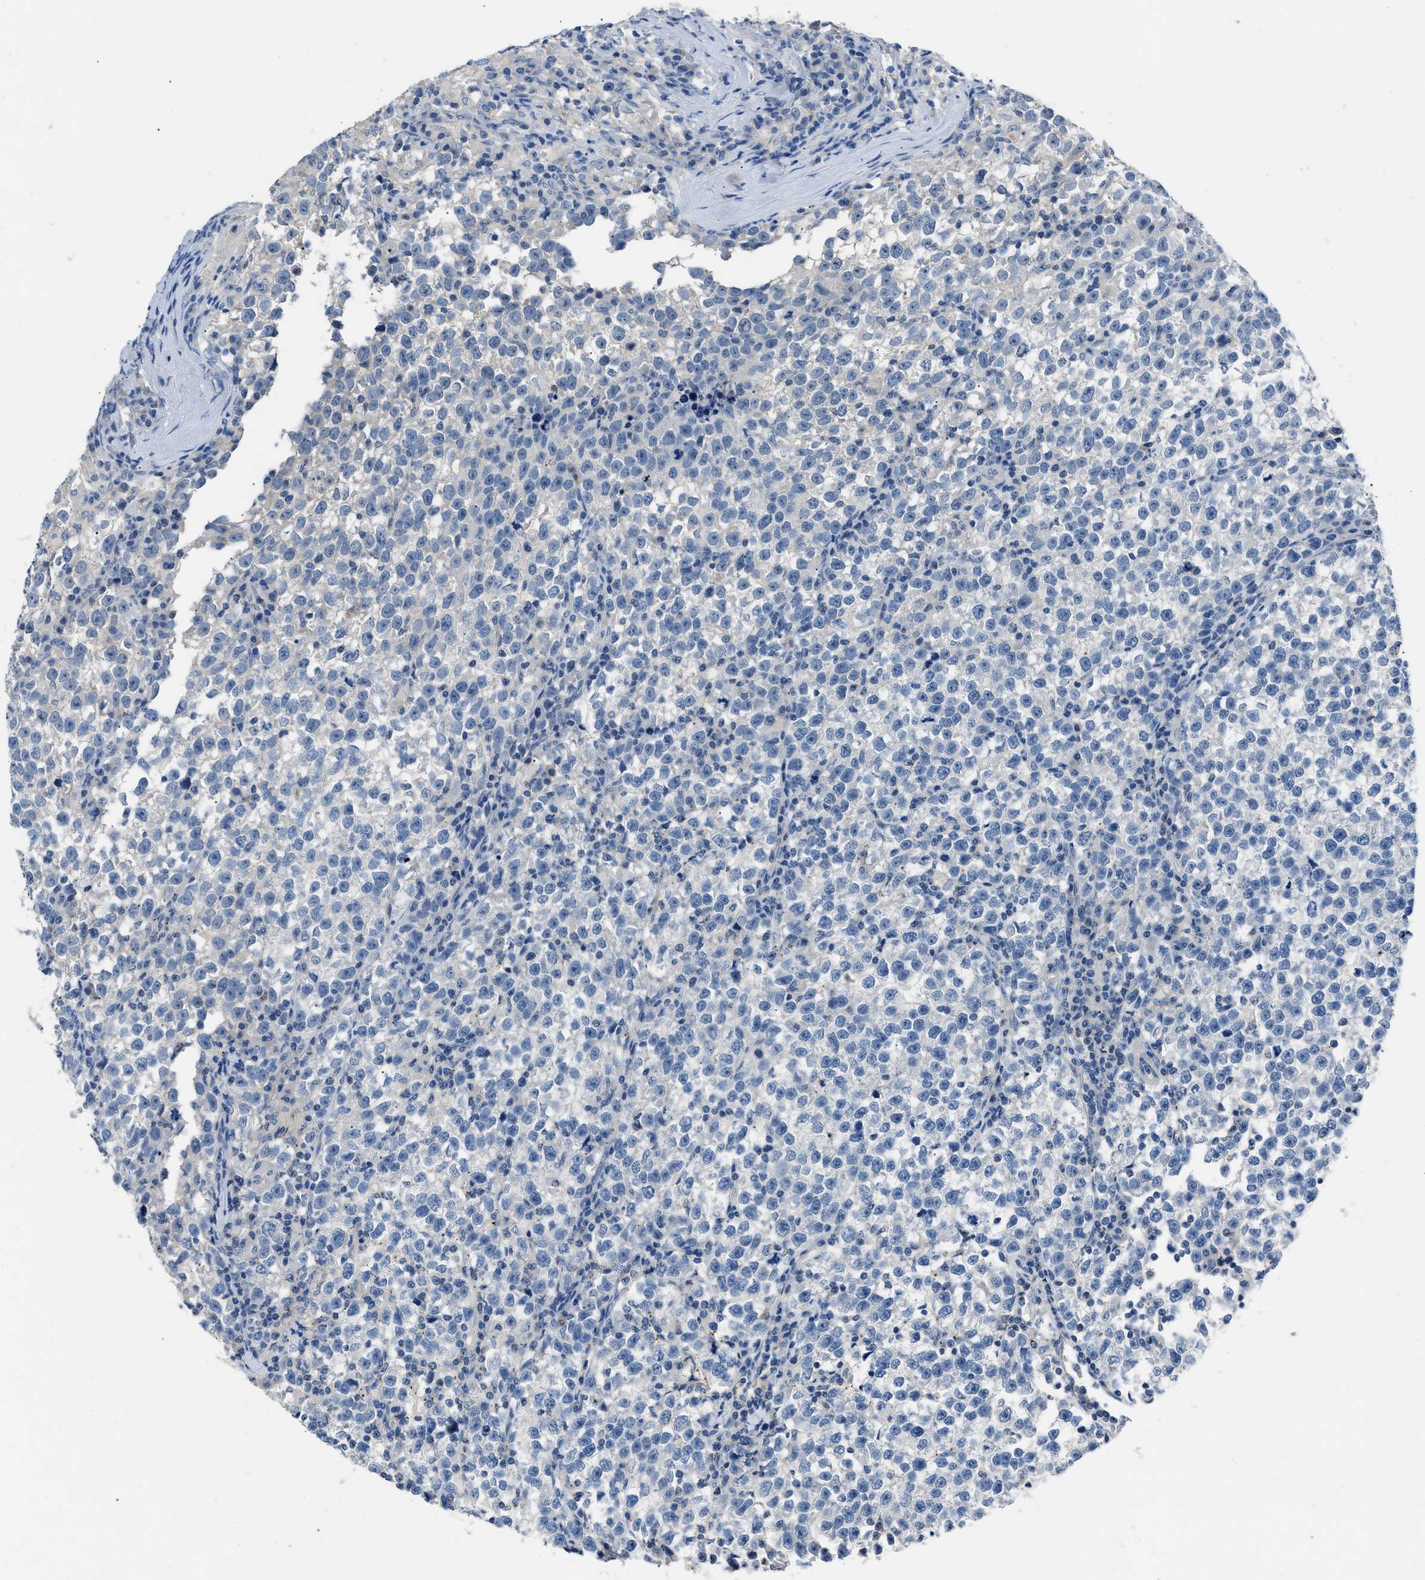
{"staining": {"intensity": "negative", "quantity": "none", "location": "none"}, "tissue": "testis cancer", "cell_type": "Tumor cells", "image_type": "cancer", "snomed": [{"axis": "morphology", "description": "Normal tissue, NOS"}, {"axis": "morphology", "description": "Seminoma, NOS"}, {"axis": "topography", "description": "Testis"}], "caption": "Immunohistochemistry of testis cancer (seminoma) exhibits no staining in tumor cells.", "gene": "DNAAF5", "patient": {"sex": "male", "age": 43}}